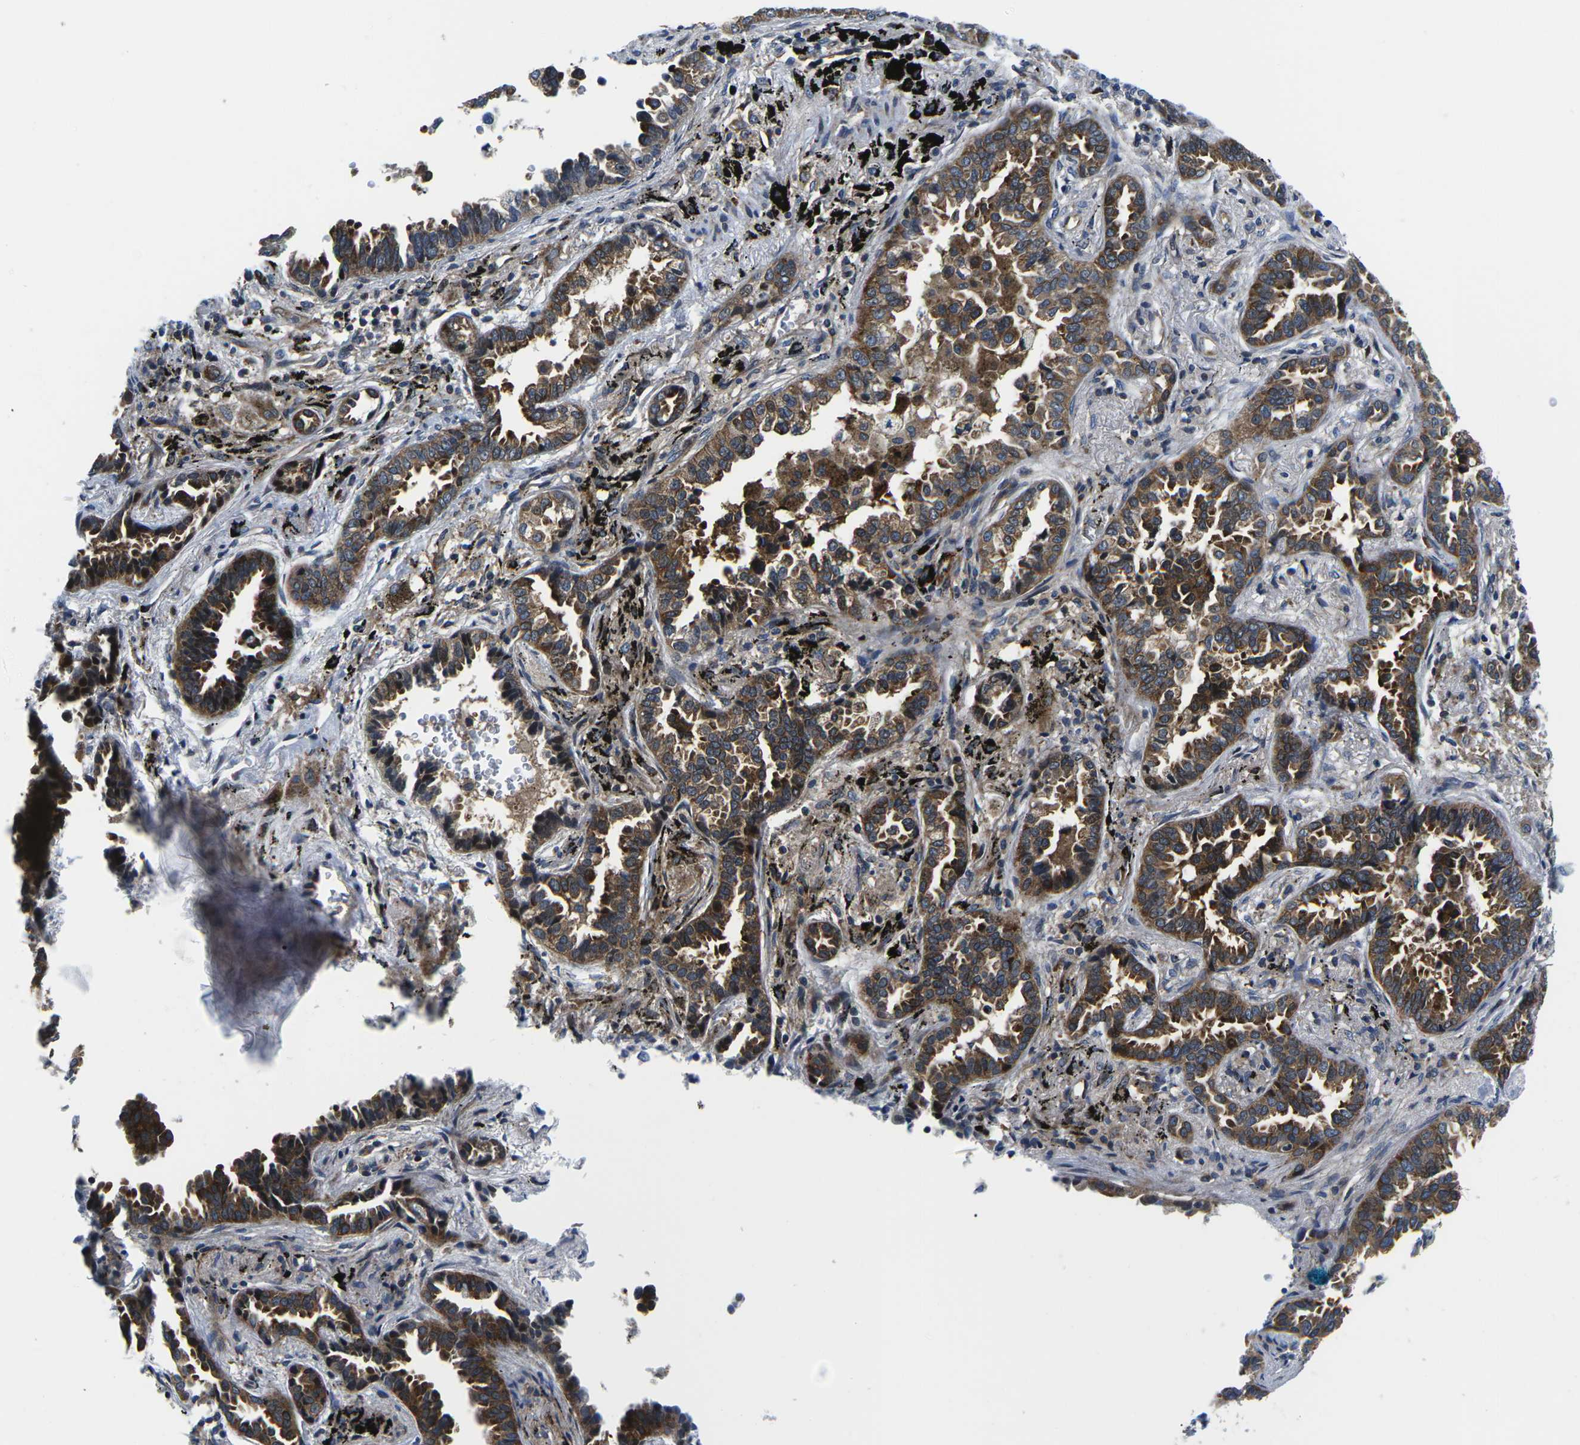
{"staining": {"intensity": "moderate", "quantity": ">75%", "location": "cytoplasmic/membranous"}, "tissue": "lung cancer", "cell_type": "Tumor cells", "image_type": "cancer", "snomed": [{"axis": "morphology", "description": "Normal tissue, NOS"}, {"axis": "morphology", "description": "Adenocarcinoma, NOS"}, {"axis": "topography", "description": "Lung"}], "caption": "About >75% of tumor cells in human adenocarcinoma (lung) reveal moderate cytoplasmic/membranous protein positivity as visualized by brown immunohistochemical staining.", "gene": "EIF4E", "patient": {"sex": "male", "age": 59}}